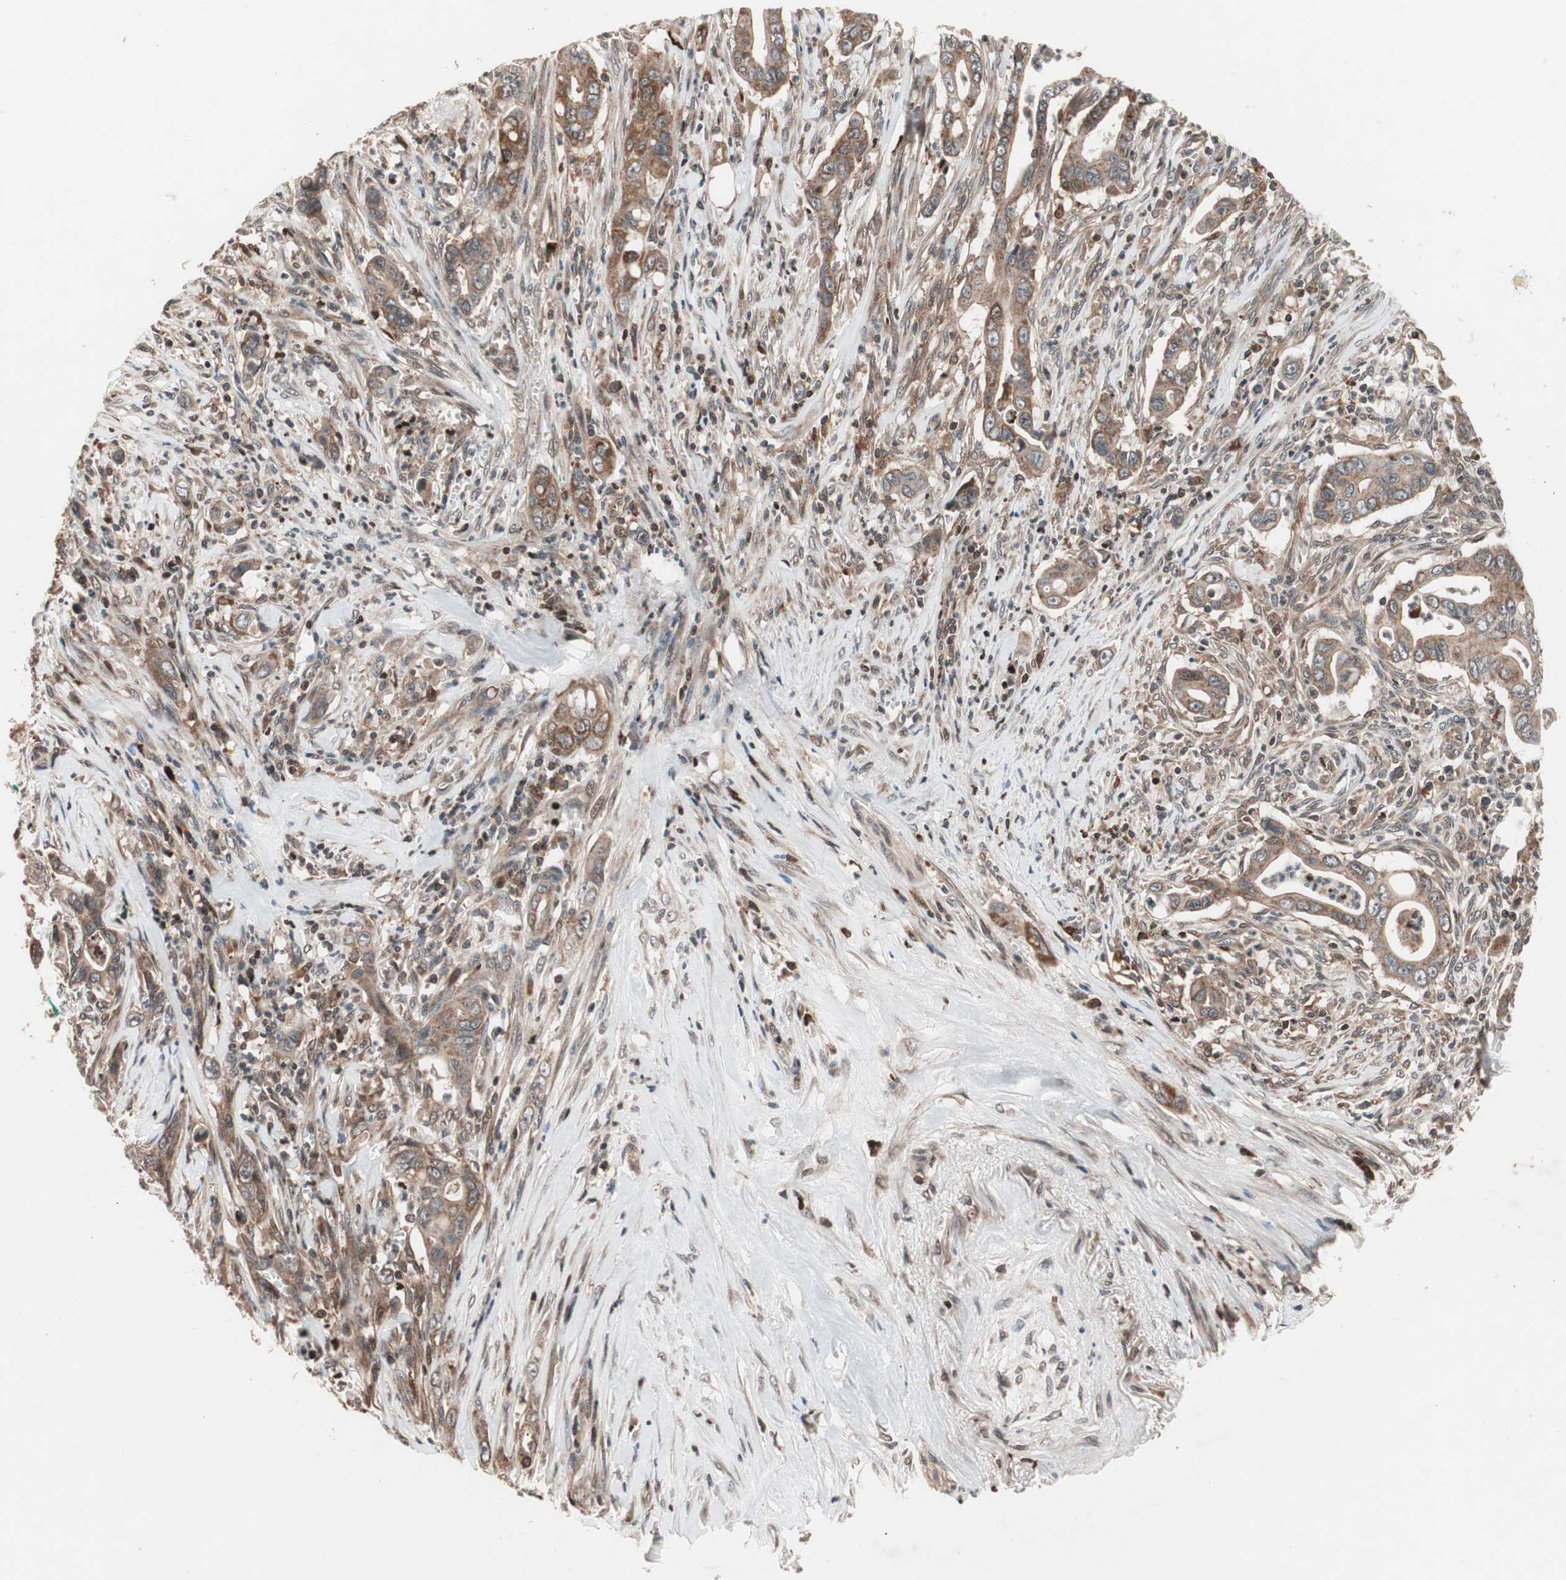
{"staining": {"intensity": "strong", "quantity": ">75%", "location": "cytoplasmic/membranous"}, "tissue": "pancreatic cancer", "cell_type": "Tumor cells", "image_type": "cancer", "snomed": [{"axis": "morphology", "description": "Adenocarcinoma, NOS"}, {"axis": "topography", "description": "Pancreas"}], "caption": "Brown immunohistochemical staining in human pancreatic cancer (adenocarcinoma) displays strong cytoplasmic/membranous staining in about >75% of tumor cells. The staining was performed using DAB (3,3'-diaminobenzidine) to visualize the protein expression in brown, while the nuclei were stained in blue with hematoxylin (Magnification: 20x).", "gene": "NF2", "patient": {"sex": "male", "age": 59}}